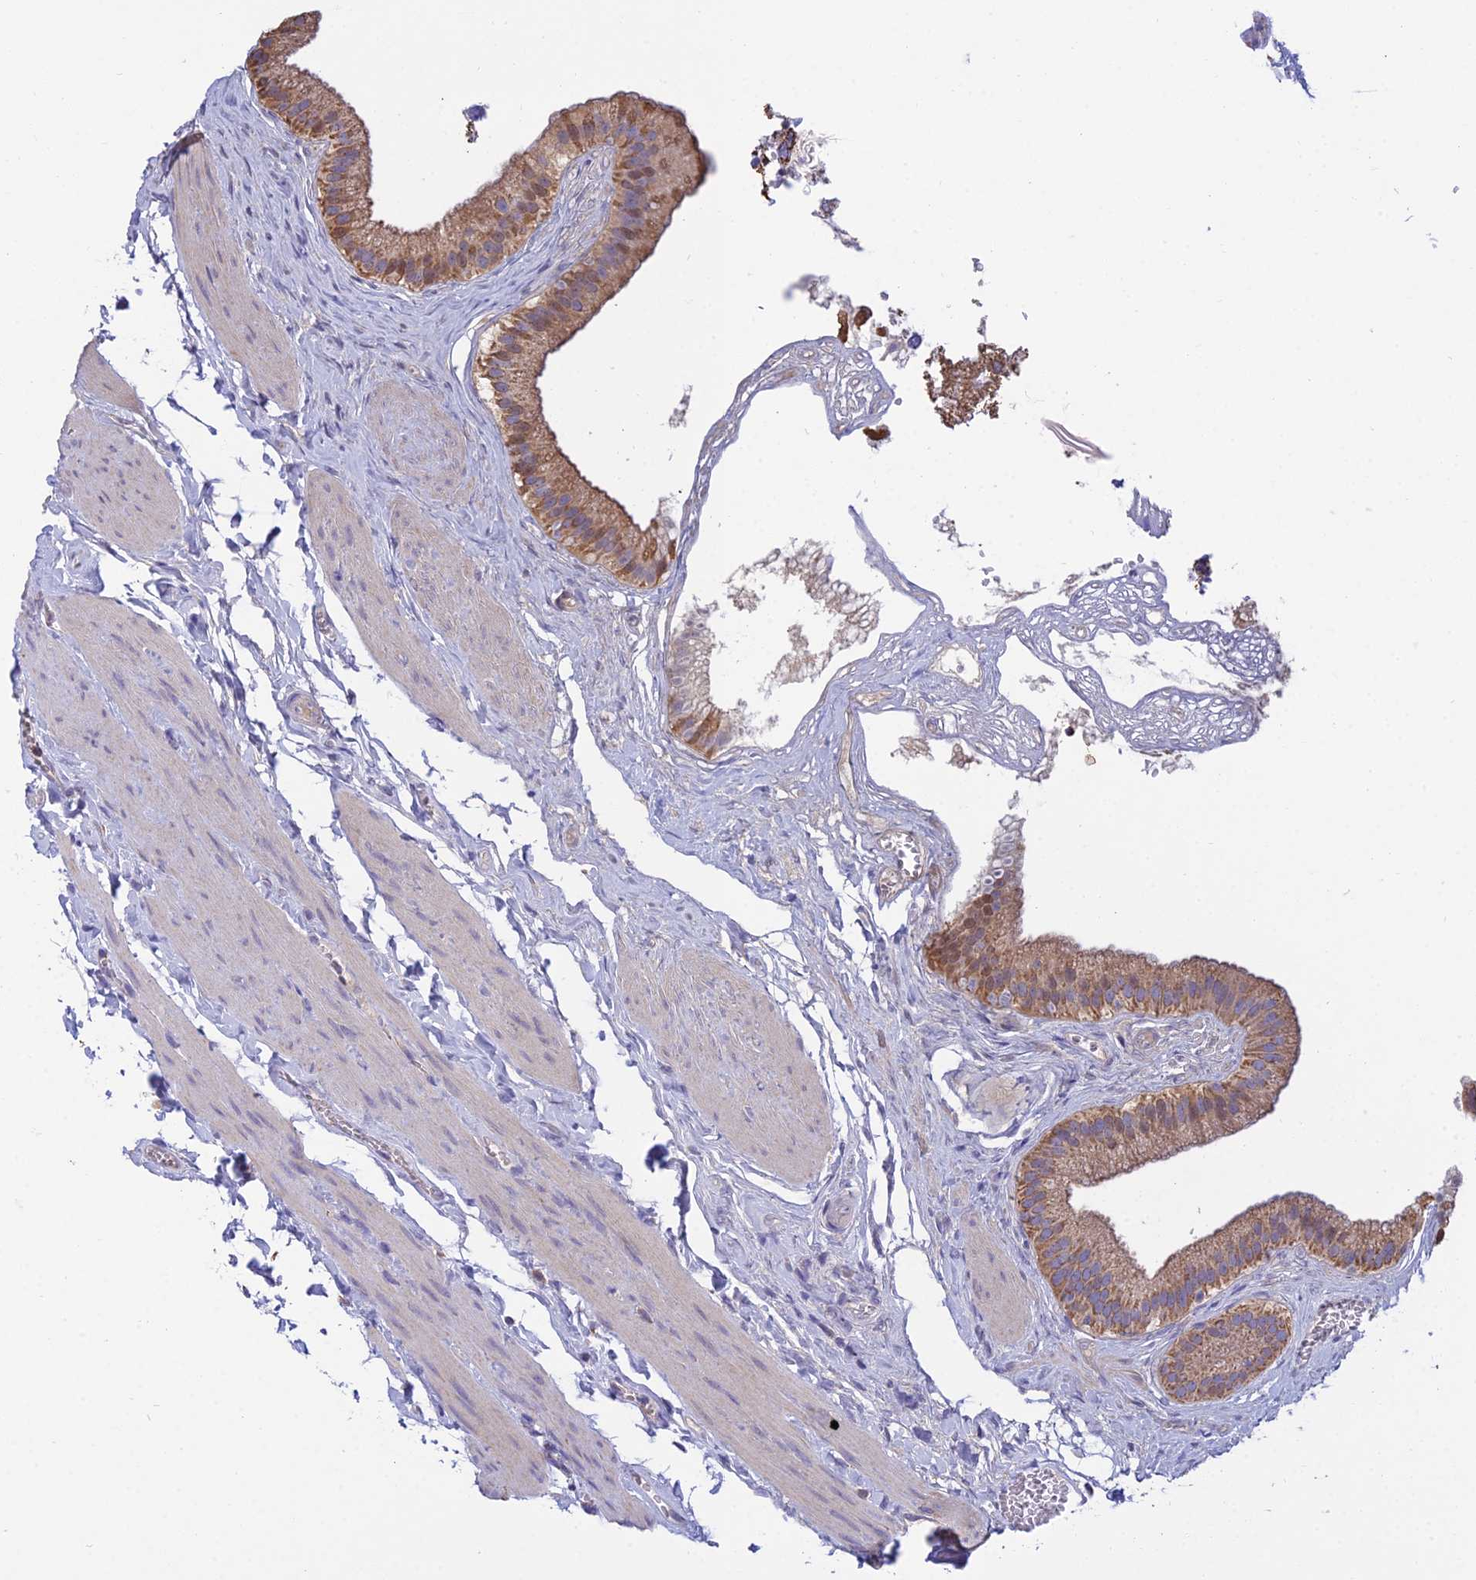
{"staining": {"intensity": "moderate", "quantity": ">75%", "location": "cytoplasmic/membranous"}, "tissue": "gallbladder", "cell_type": "Glandular cells", "image_type": "normal", "snomed": [{"axis": "morphology", "description": "Normal tissue, NOS"}, {"axis": "topography", "description": "Gallbladder"}], "caption": "A brown stain labels moderate cytoplasmic/membranous expression of a protein in glandular cells of unremarkable gallbladder. (IHC, brightfield microscopy, high magnification).", "gene": "OR2W3", "patient": {"sex": "female", "age": 54}}